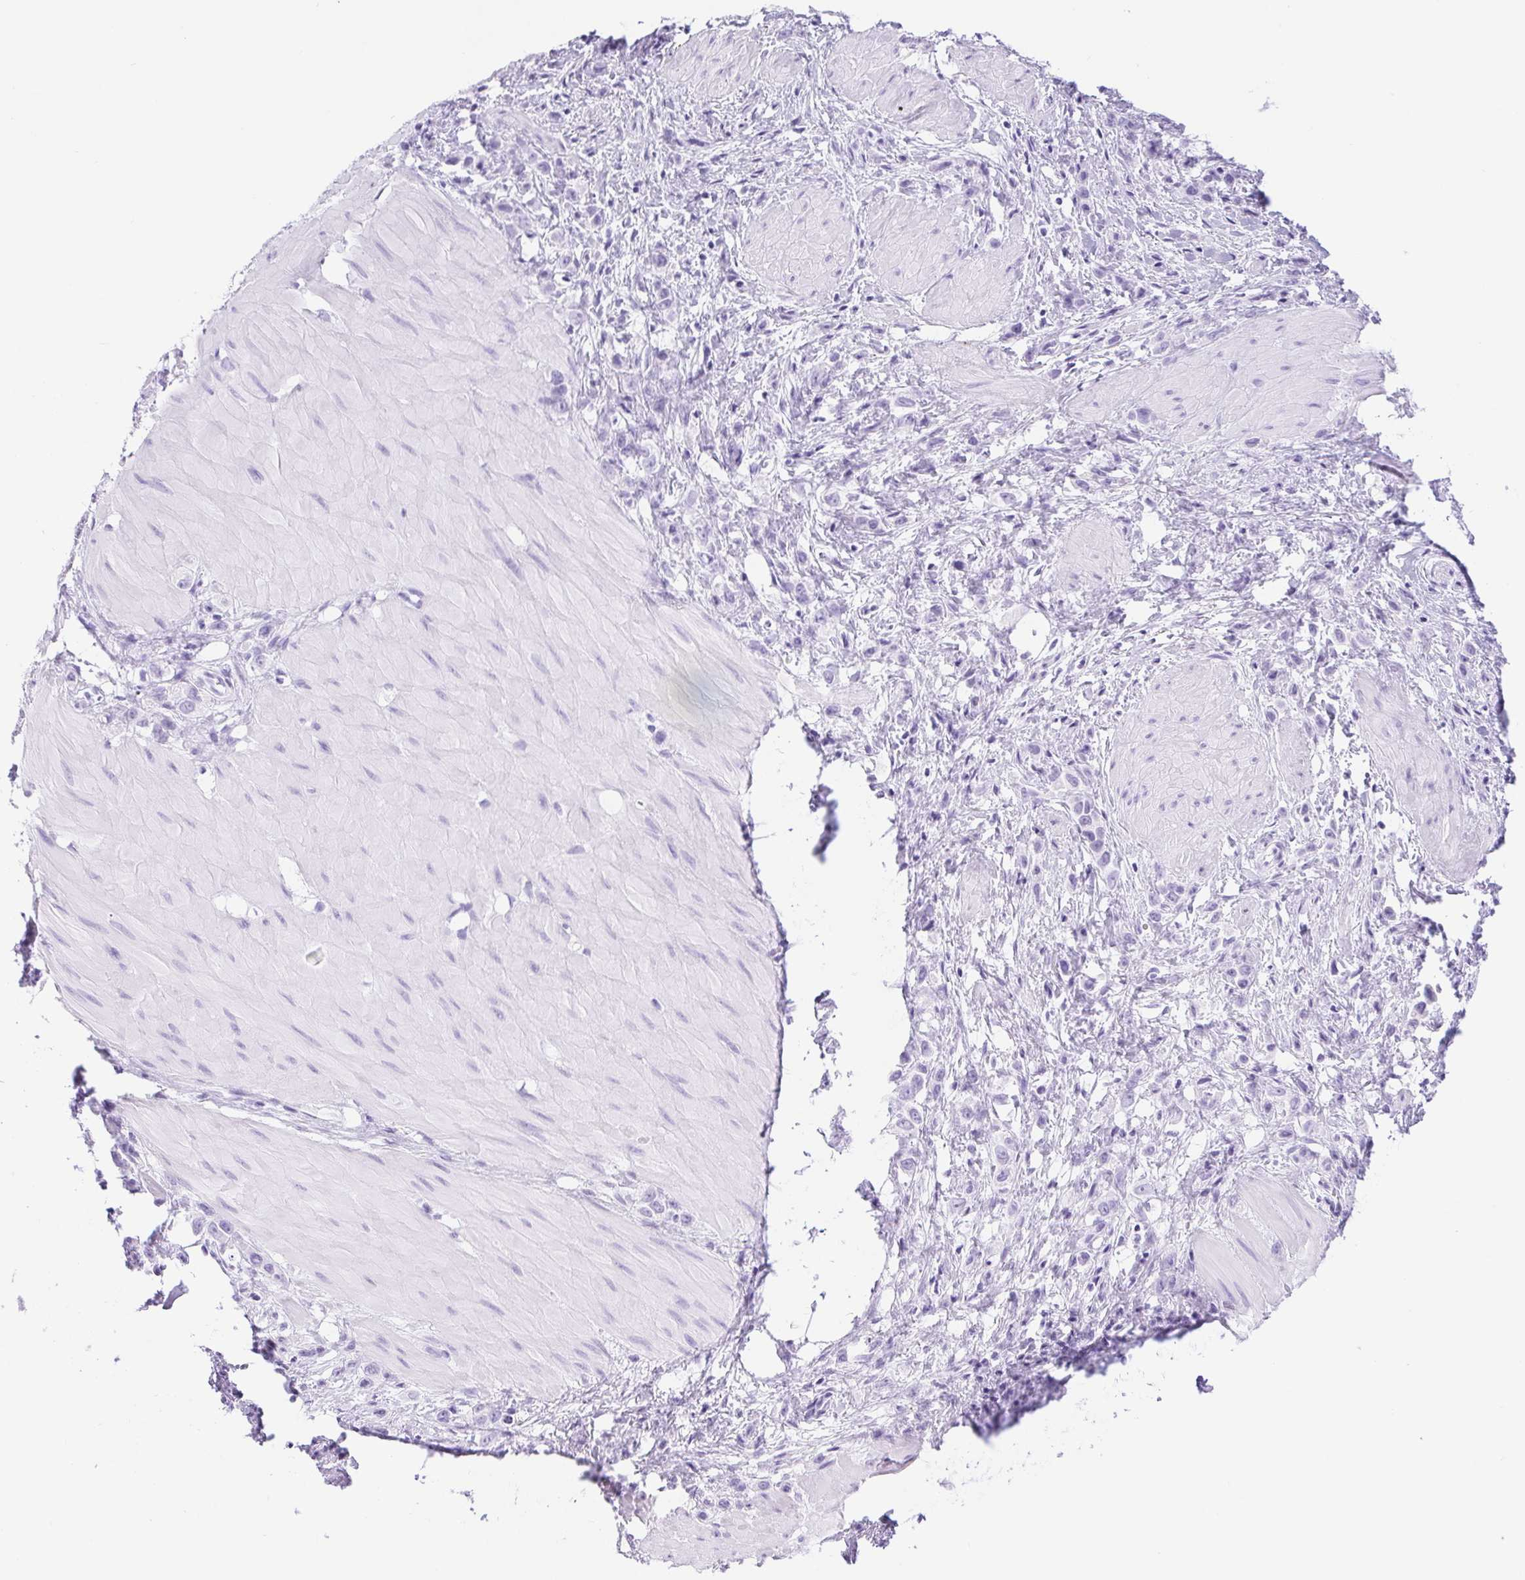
{"staining": {"intensity": "negative", "quantity": "none", "location": "none"}, "tissue": "stomach cancer", "cell_type": "Tumor cells", "image_type": "cancer", "snomed": [{"axis": "morphology", "description": "Adenocarcinoma, NOS"}, {"axis": "topography", "description": "Stomach"}], "caption": "Immunohistochemical staining of stomach cancer displays no significant expression in tumor cells. (DAB (3,3'-diaminobenzidine) IHC visualized using brightfield microscopy, high magnification).", "gene": "ERP27", "patient": {"sex": "male", "age": 47}}